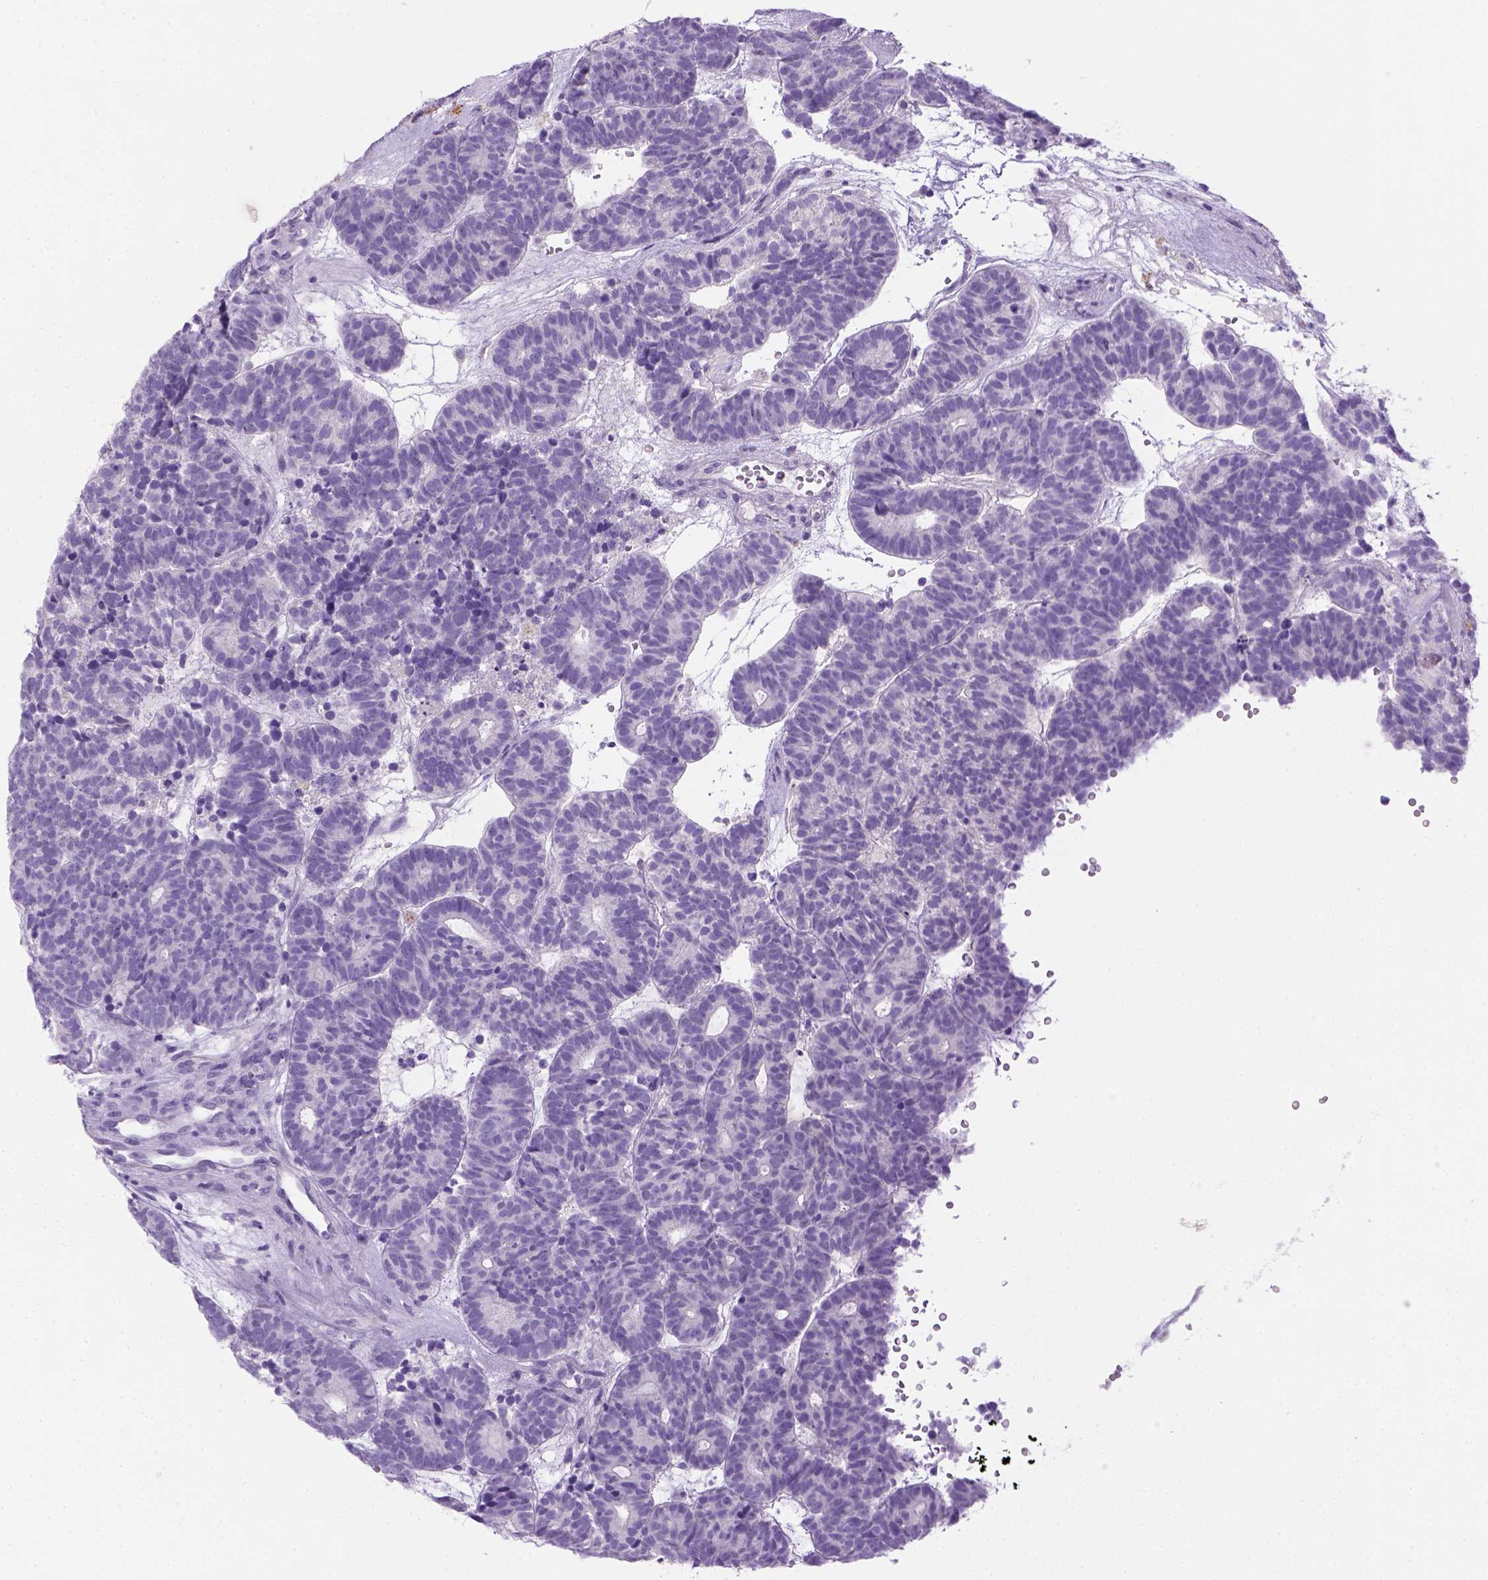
{"staining": {"intensity": "negative", "quantity": "none", "location": "none"}, "tissue": "head and neck cancer", "cell_type": "Tumor cells", "image_type": "cancer", "snomed": [{"axis": "morphology", "description": "Adenocarcinoma, NOS"}, {"axis": "topography", "description": "Head-Neck"}], "caption": "Immunohistochemistry (IHC) of head and neck adenocarcinoma shows no positivity in tumor cells.", "gene": "KRT71", "patient": {"sex": "female", "age": 81}}